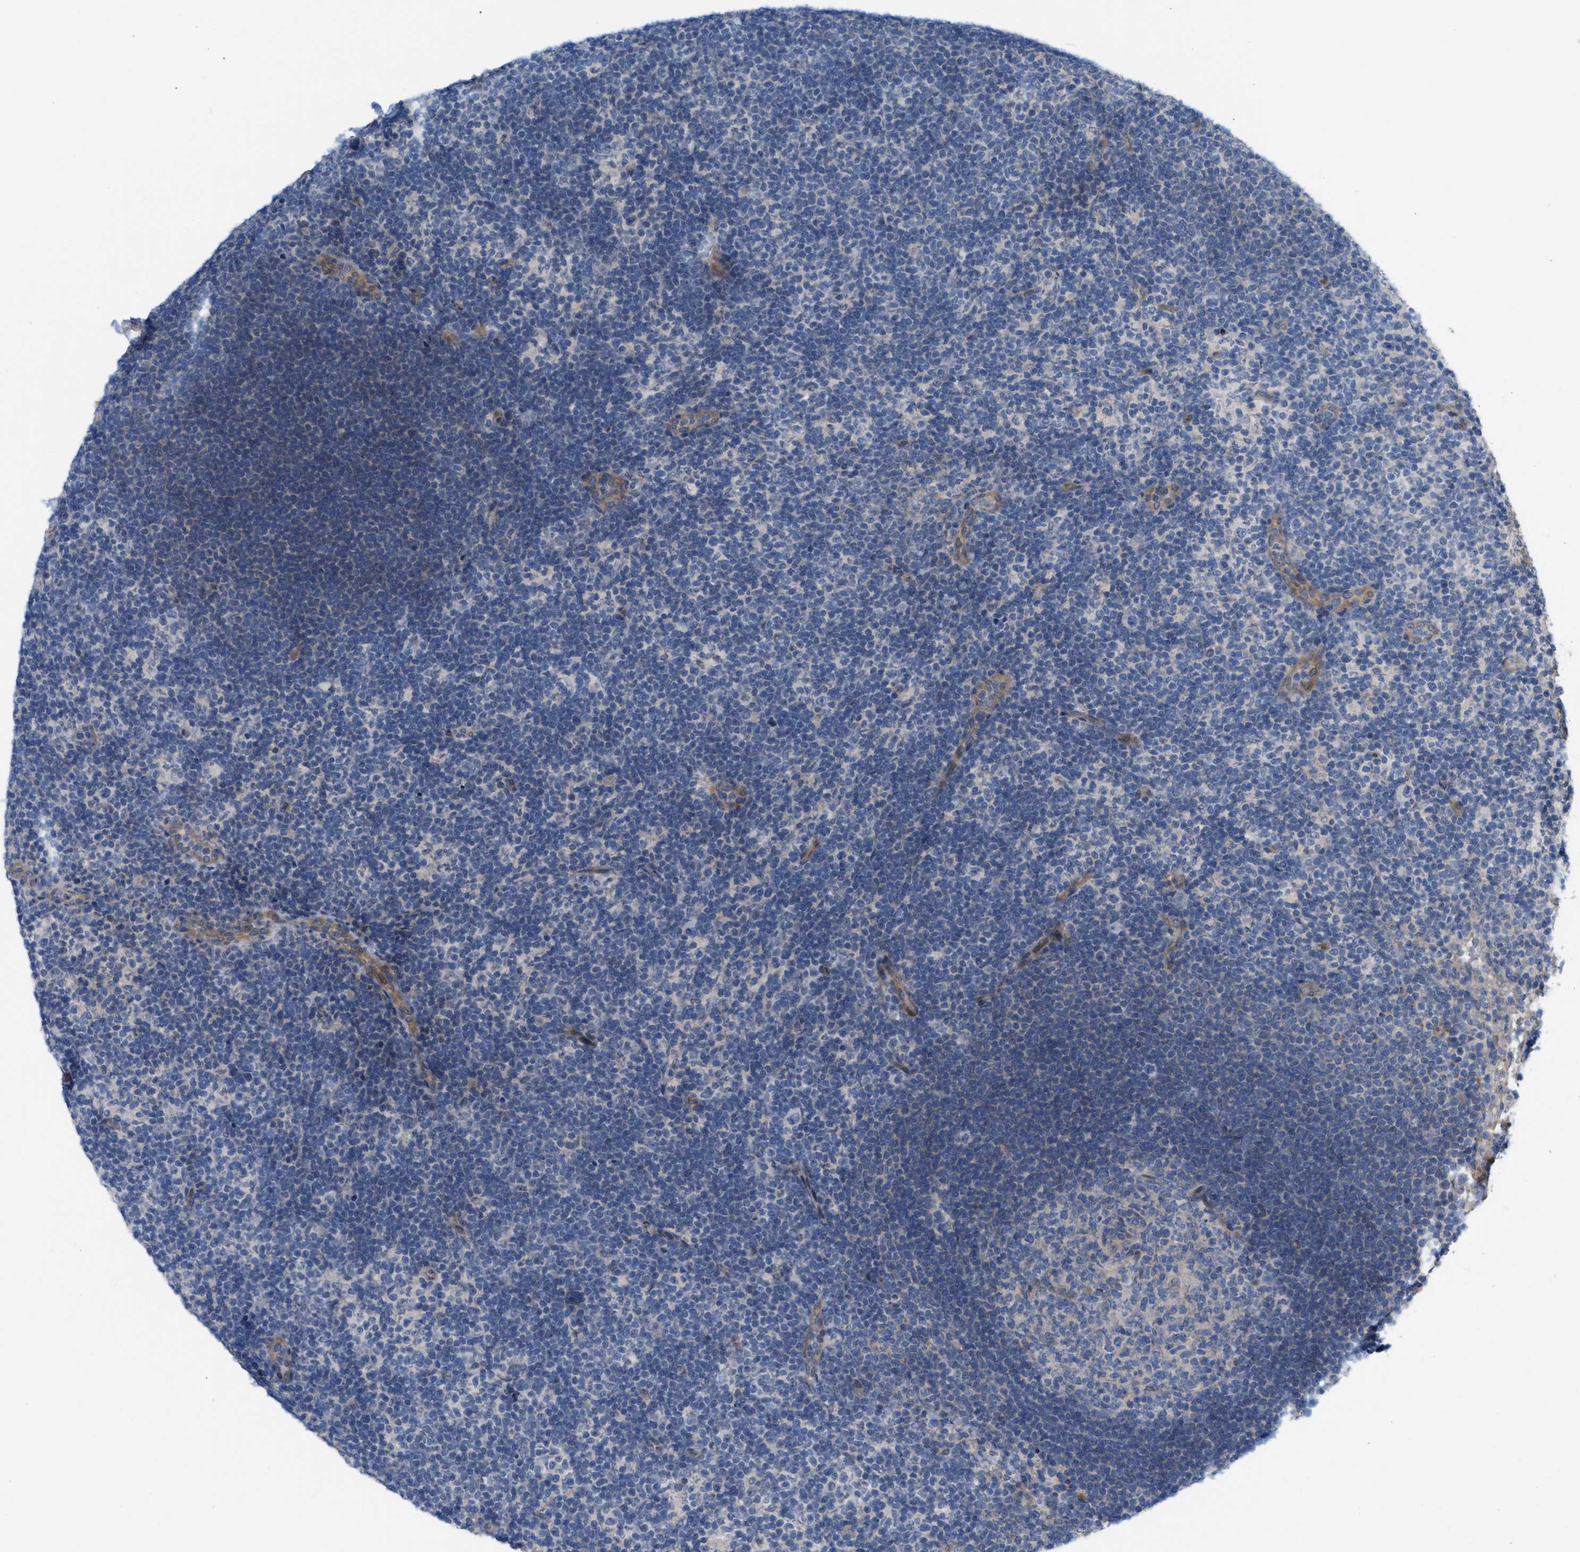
{"staining": {"intensity": "negative", "quantity": "none", "location": "none"}, "tissue": "lymph node", "cell_type": "Germinal center cells", "image_type": "normal", "snomed": [{"axis": "morphology", "description": "Normal tissue, NOS"}, {"axis": "morphology", "description": "Carcinoid, malignant, NOS"}, {"axis": "topography", "description": "Lymph node"}], "caption": "Germinal center cells show no significant positivity in unremarkable lymph node.", "gene": "NDEL1", "patient": {"sex": "male", "age": 47}}